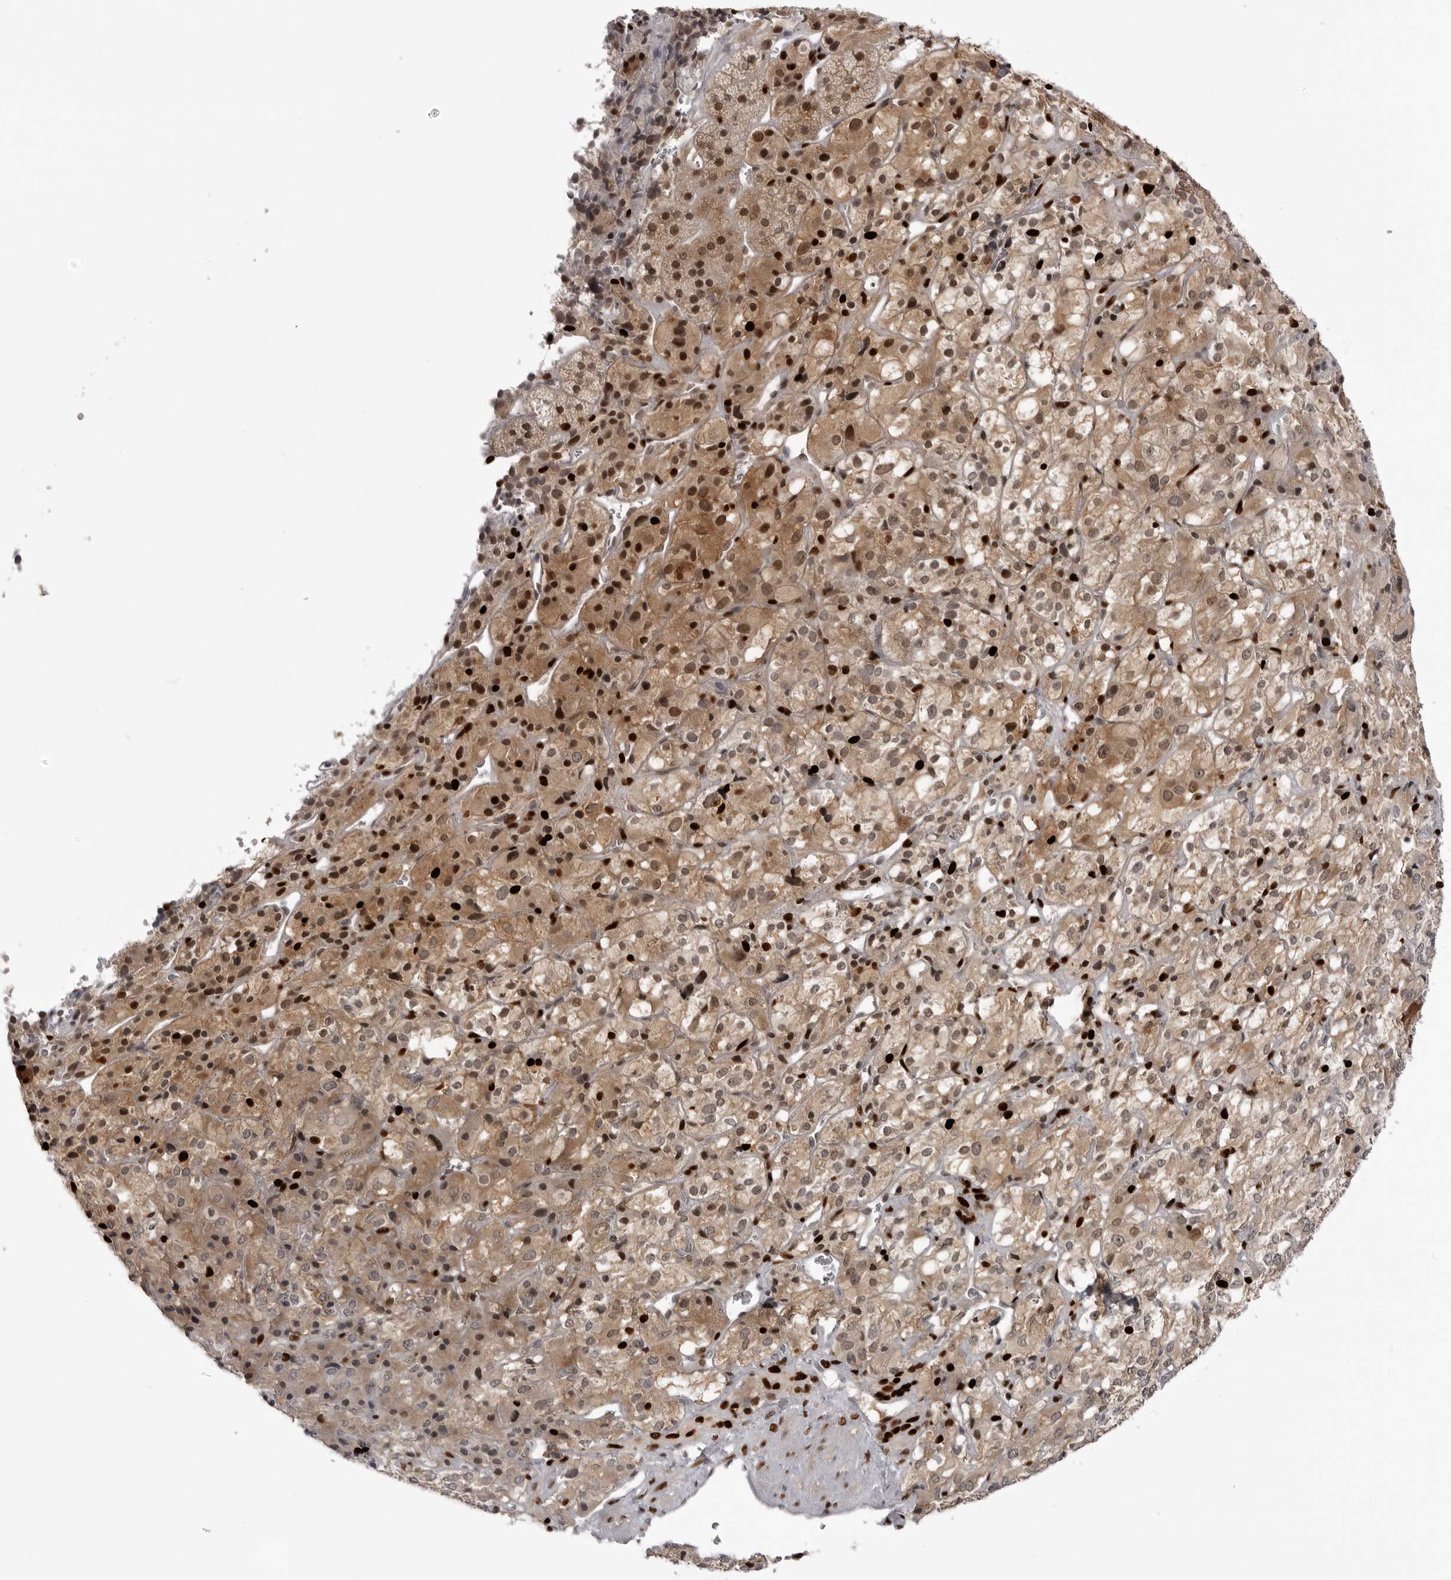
{"staining": {"intensity": "moderate", "quantity": ">75%", "location": "cytoplasmic/membranous,nuclear"}, "tissue": "adrenal gland", "cell_type": "Glandular cells", "image_type": "normal", "snomed": [{"axis": "morphology", "description": "Normal tissue, NOS"}, {"axis": "topography", "description": "Adrenal gland"}], "caption": "Protein expression analysis of benign adrenal gland displays moderate cytoplasmic/membranous,nuclear positivity in about >75% of glandular cells. The protein is shown in brown color, while the nuclei are stained blue.", "gene": "PTK2B", "patient": {"sex": "female", "age": 44}}